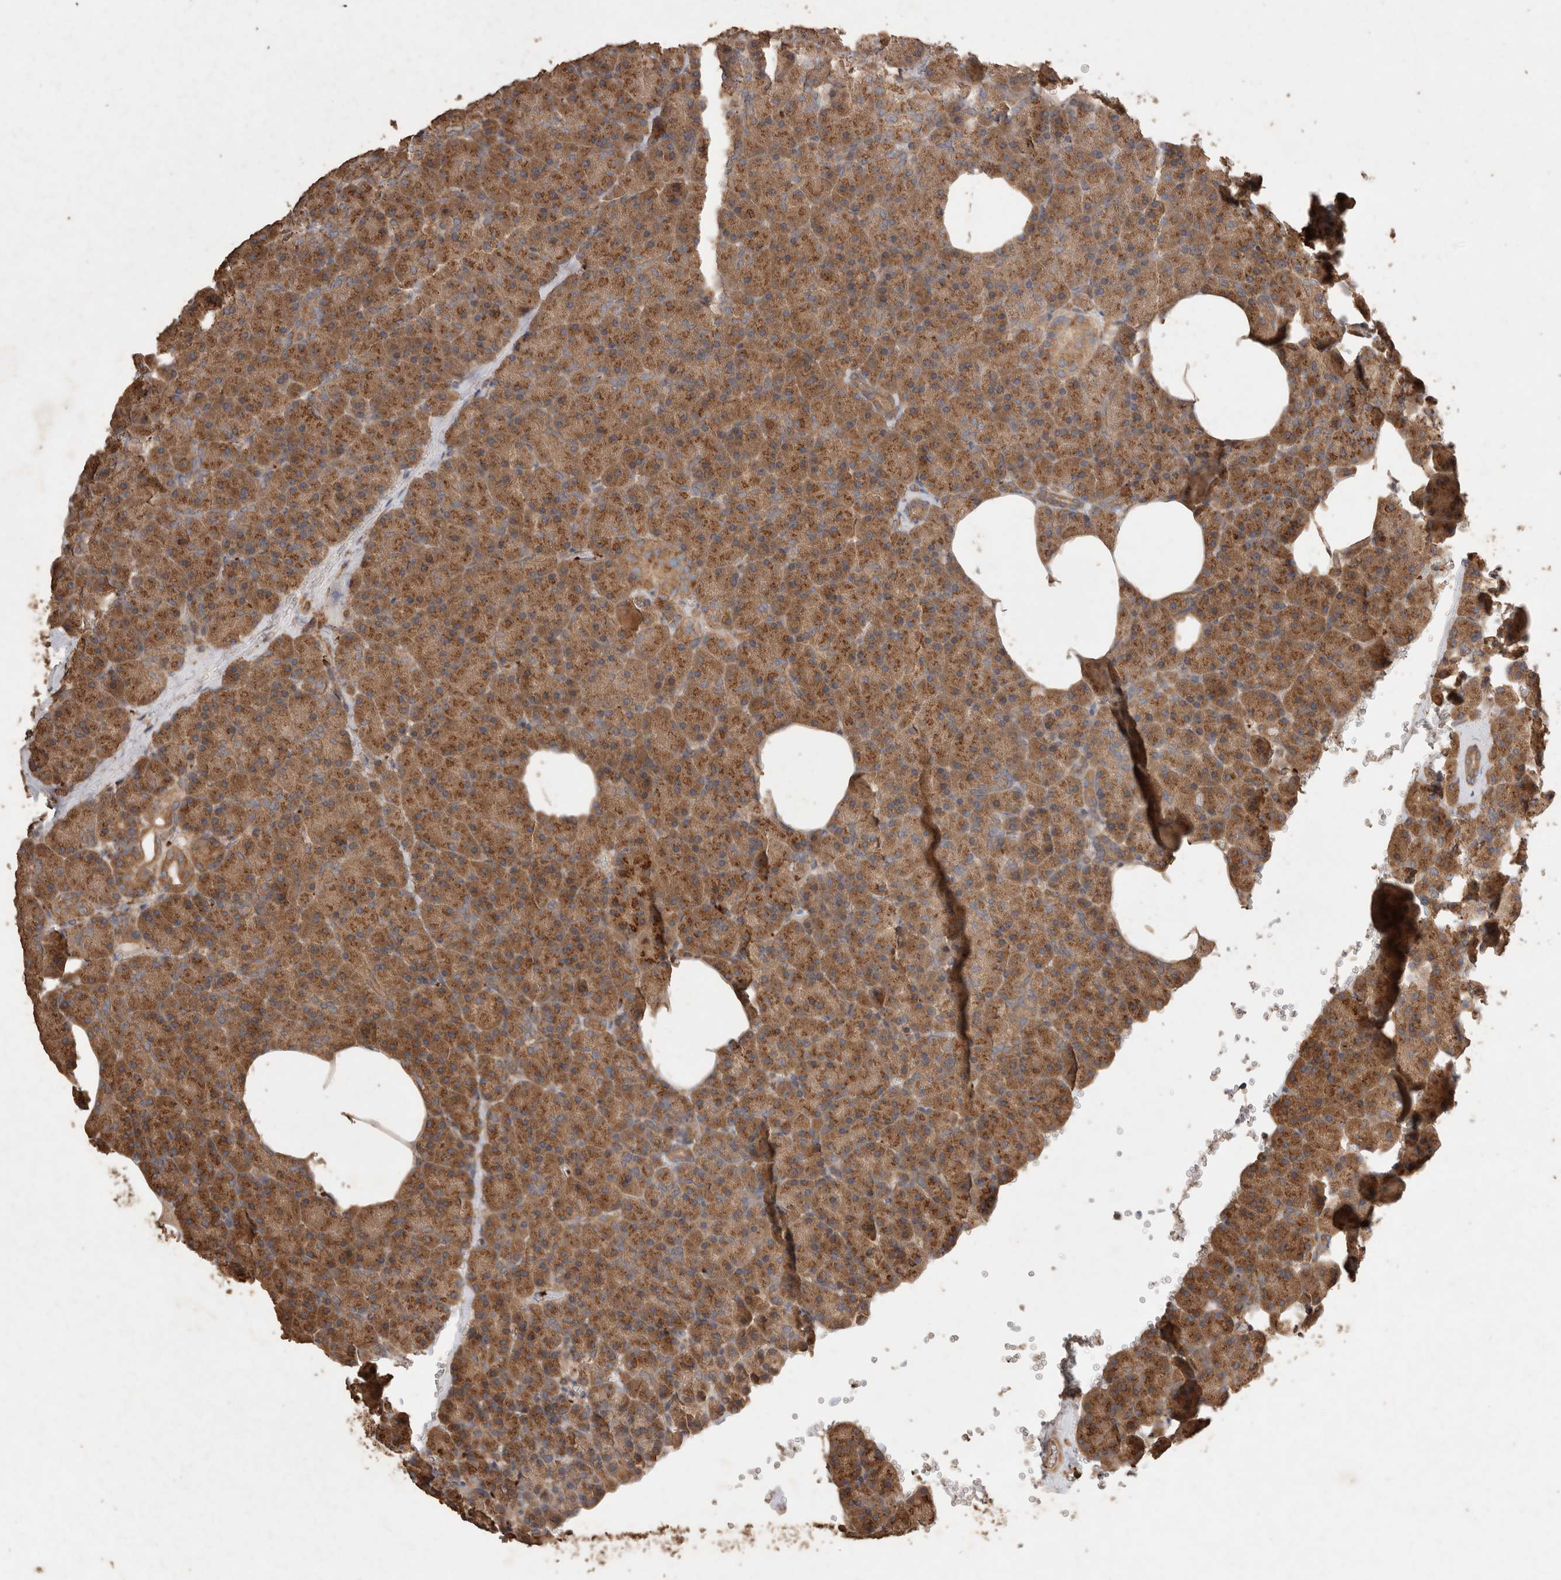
{"staining": {"intensity": "moderate", "quantity": ">75%", "location": "cytoplasmic/membranous"}, "tissue": "pancreas", "cell_type": "Exocrine glandular cells", "image_type": "normal", "snomed": [{"axis": "morphology", "description": "Normal tissue, NOS"}, {"axis": "morphology", "description": "Carcinoid, malignant, NOS"}, {"axis": "topography", "description": "Pancreas"}], "caption": "Immunohistochemistry (IHC) (DAB (3,3'-diaminobenzidine)) staining of unremarkable pancreas exhibits moderate cytoplasmic/membranous protein staining in approximately >75% of exocrine glandular cells.", "gene": "SNX31", "patient": {"sex": "female", "age": 35}}